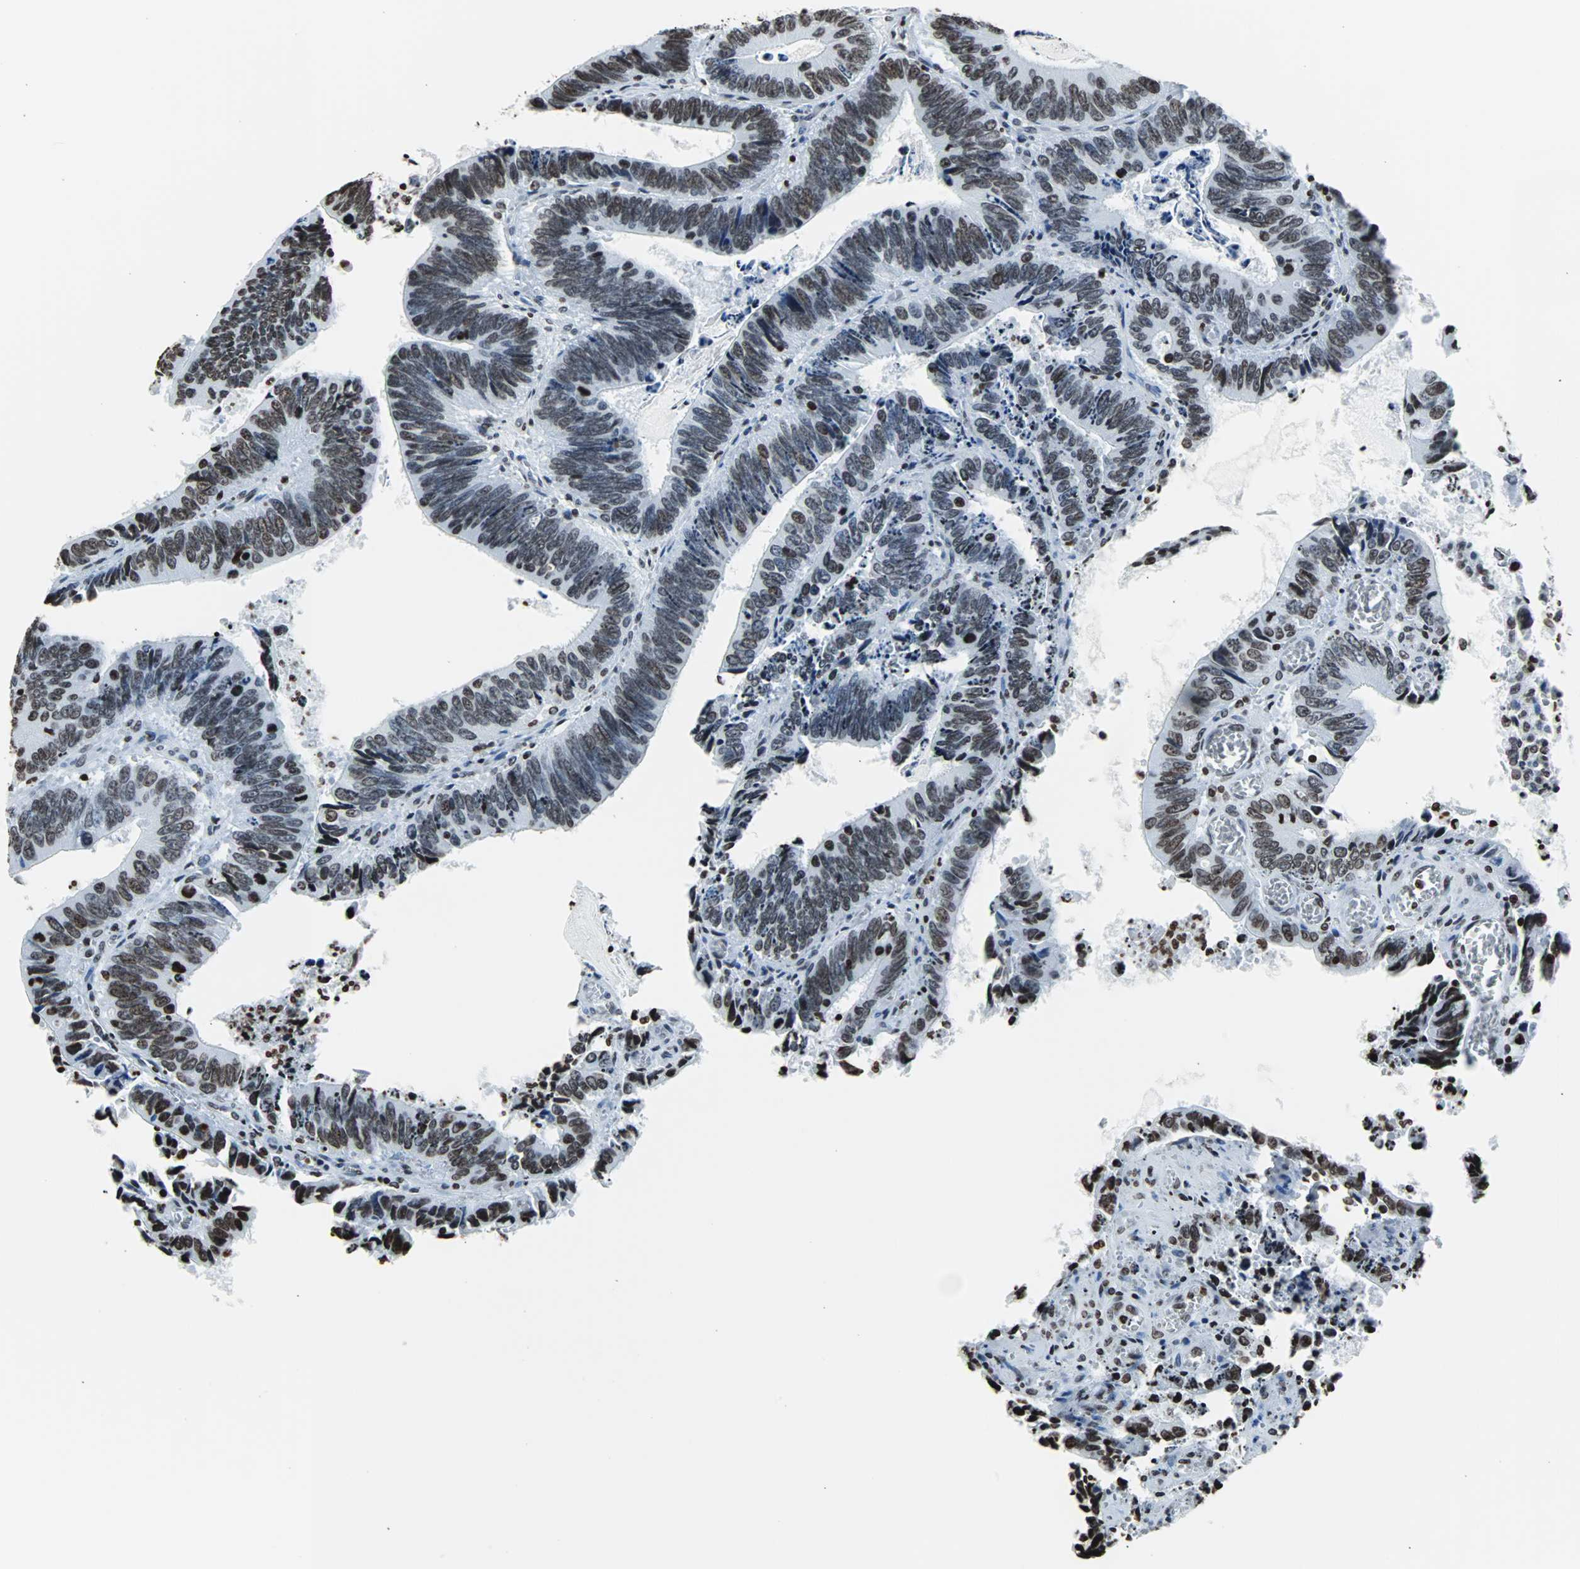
{"staining": {"intensity": "moderate", "quantity": ">75%", "location": "nuclear"}, "tissue": "colorectal cancer", "cell_type": "Tumor cells", "image_type": "cancer", "snomed": [{"axis": "morphology", "description": "Adenocarcinoma, NOS"}, {"axis": "topography", "description": "Colon"}], "caption": "Immunohistochemical staining of colorectal cancer shows medium levels of moderate nuclear protein positivity in approximately >75% of tumor cells.", "gene": "H2BC18", "patient": {"sex": "male", "age": 72}}